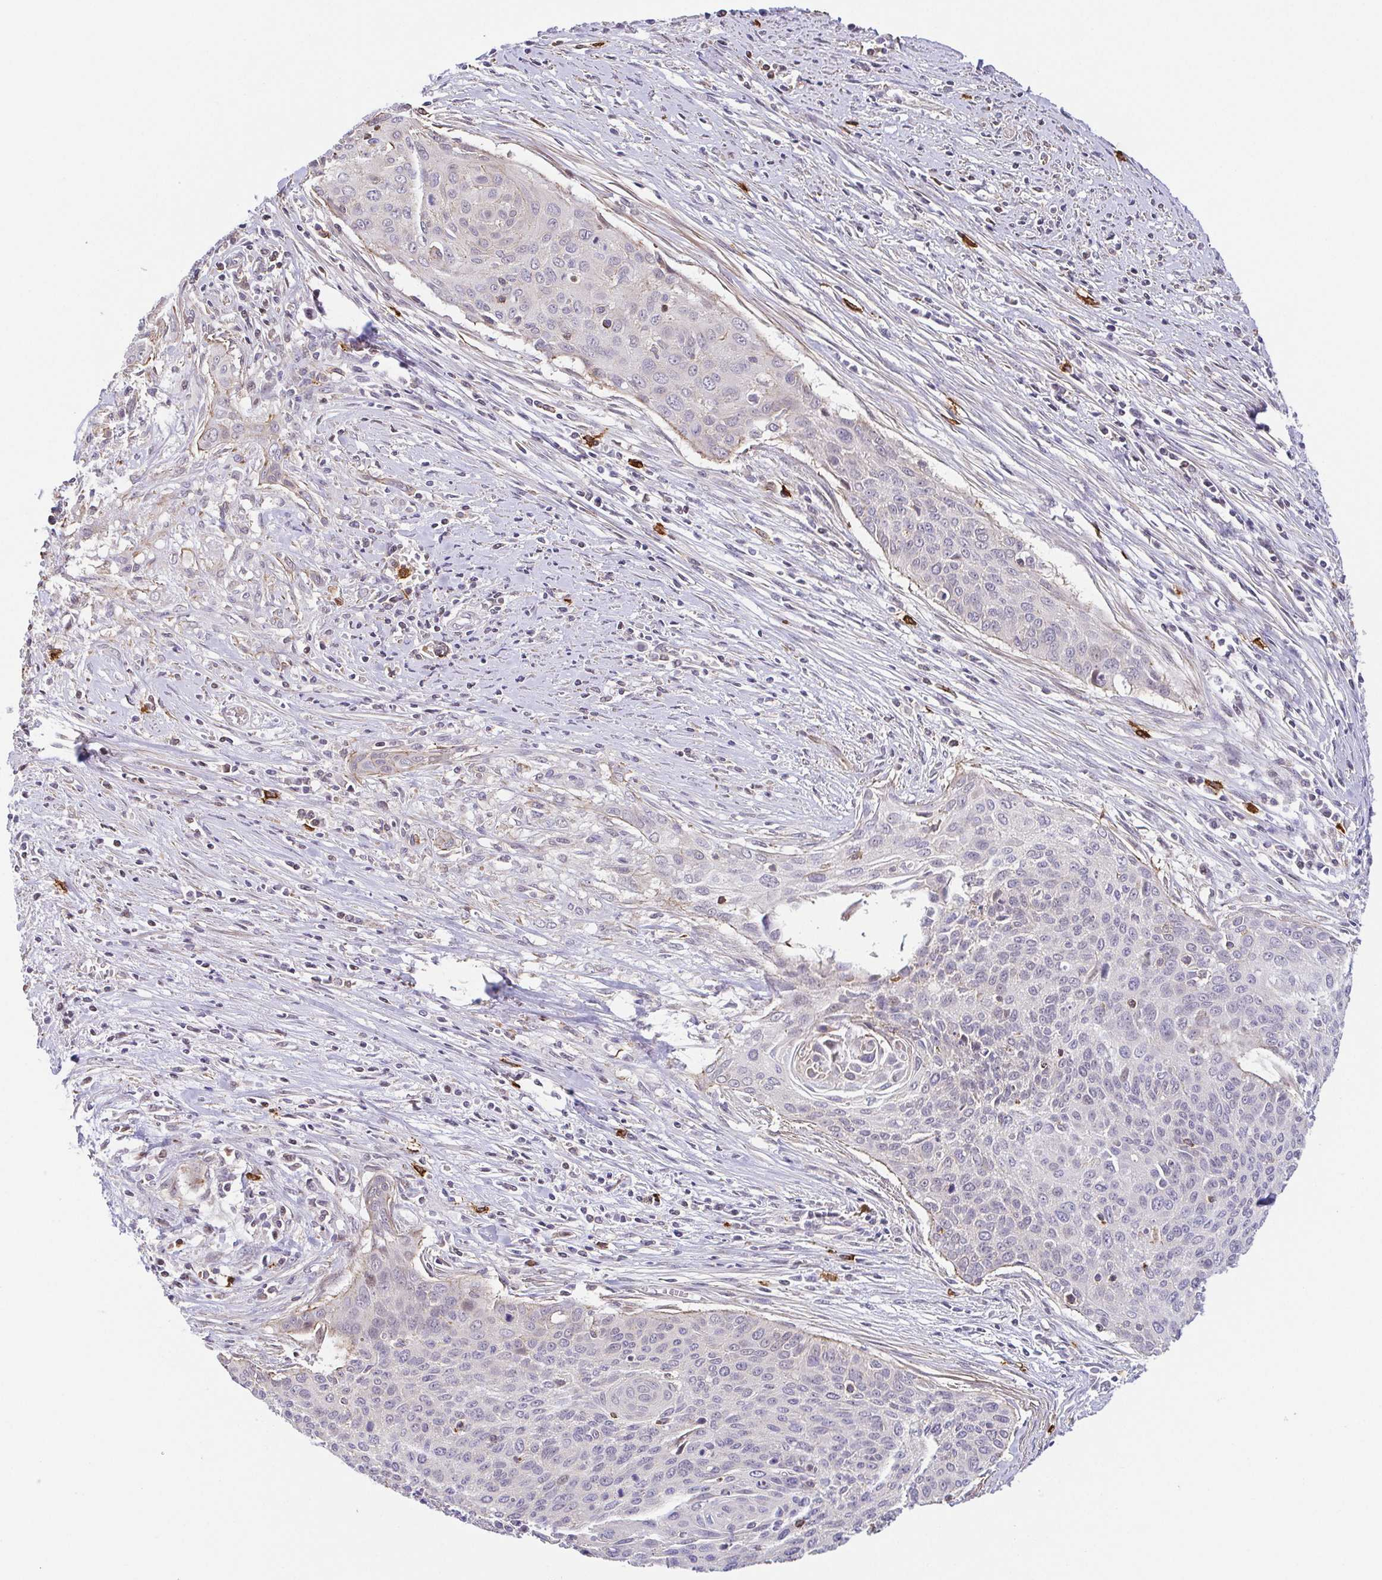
{"staining": {"intensity": "negative", "quantity": "none", "location": "none"}, "tissue": "cervical cancer", "cell_type": "Tumor cells", "image_type": "cancer", "snomed": [{"axis": "morphology", "description": "Squamous cell carcinoma, NOS"}, {"axis": "topography", "description": "Cervix"}], "caption": "High power microscopy image of an IHC micrograph of cervical cancer (squamous cell carcinoma), revealing no significant positivity in tumor cells.", "gene": "PREPL", "patient": {"sex": "female", "age": 55}}